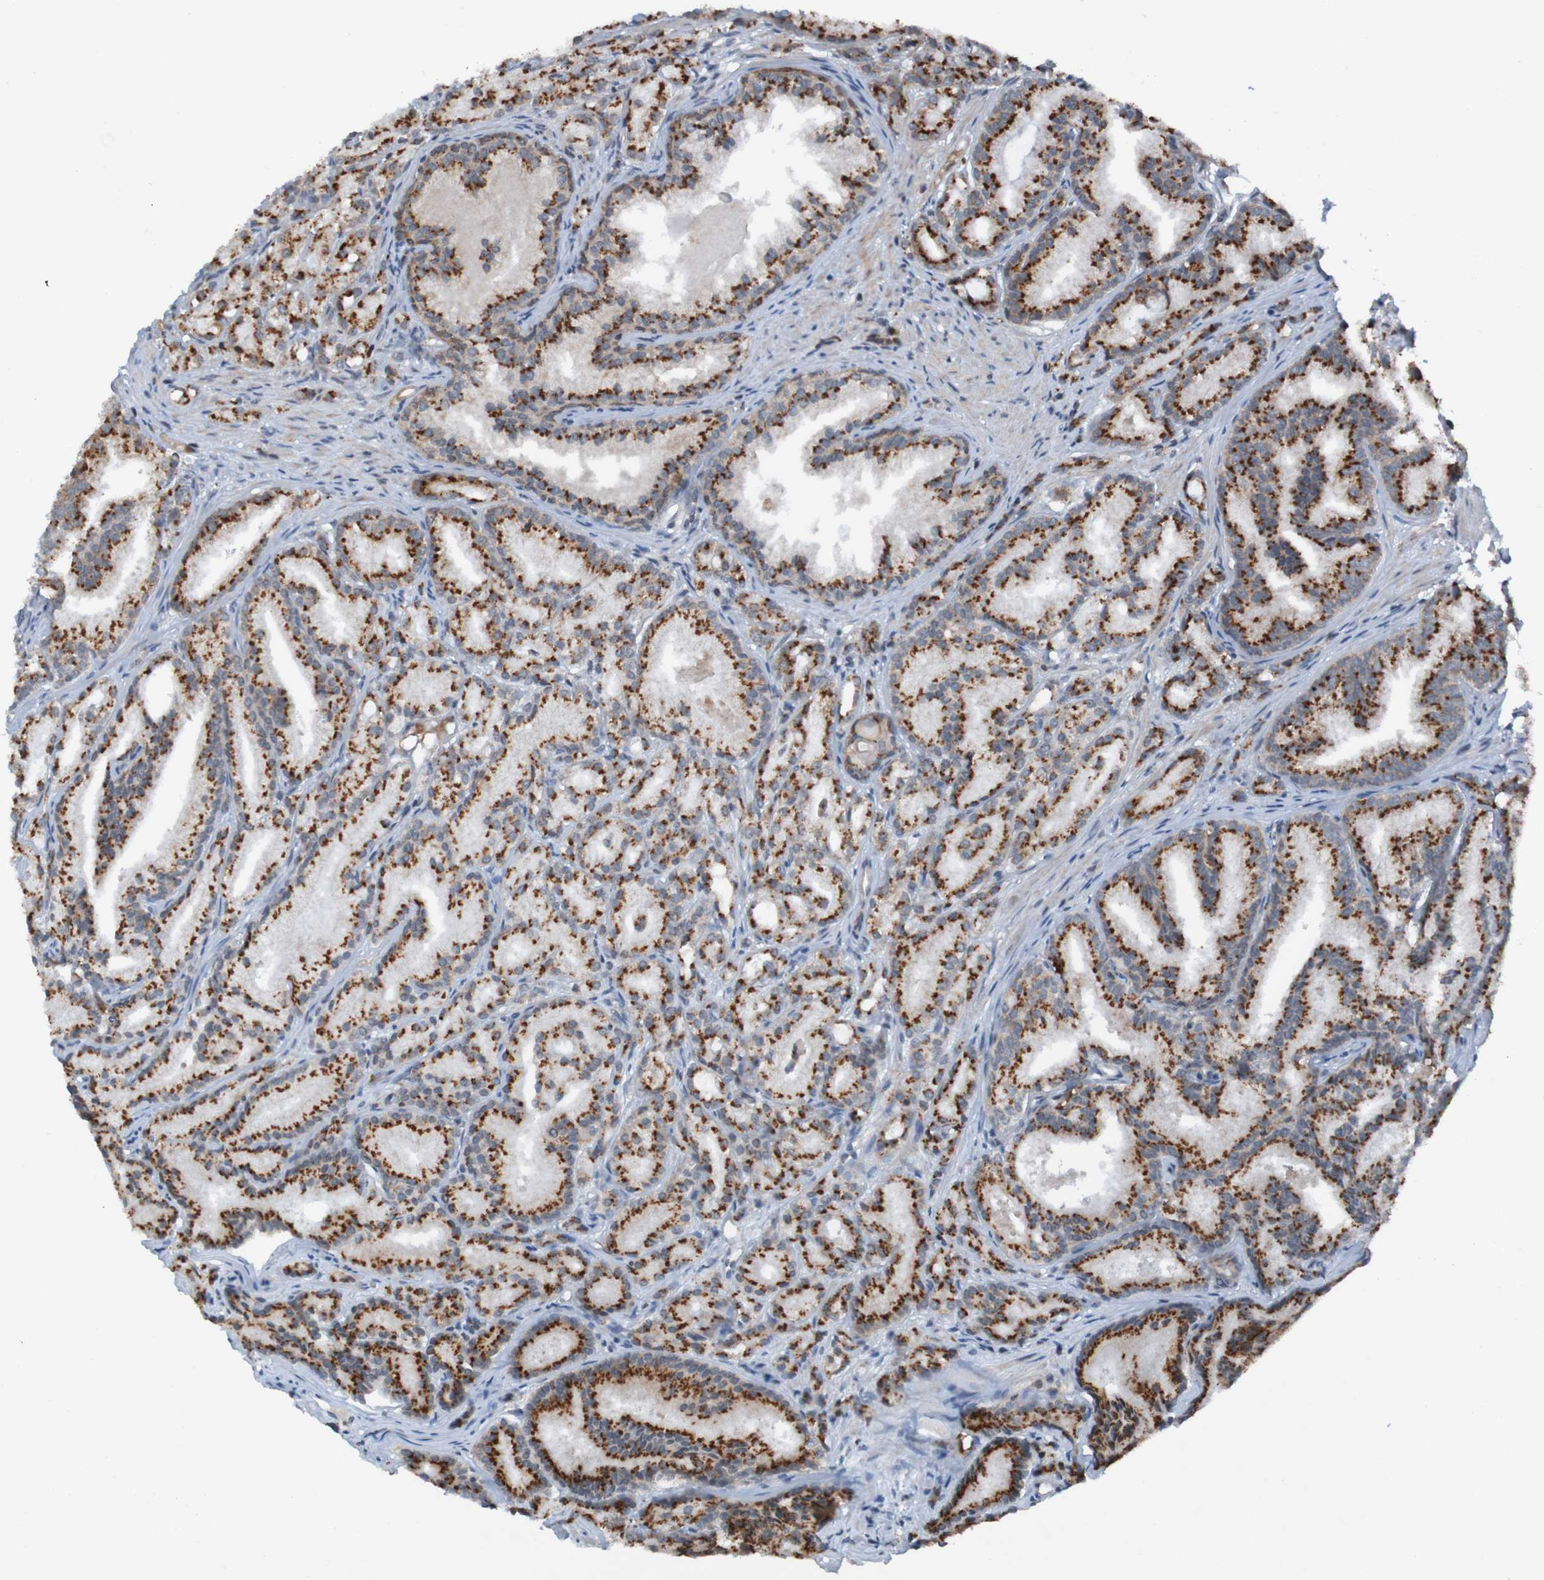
{"staining": {"intensity": "strong", "quantity": ">75%", "location": "cytoplasmic/membranous"}, "tissue": "prostate cancer", "cell_type": "Tumor cells", "image_type": "cancer", "snomed": [{"axis": "morphology", "description": "Adenocarcinoma, Low grade"}, {"axis": "topography", "description": "Prostate"}], "caption": "DAB immunohistochemical staining of prostate cancer reveals strong cytoplasmic/membranous protein expression in about >75% of tumor cells. (IHC, brightfield microscopy, high magnification).", "gene": "UNG", "patient": {"sex": "male", "age": 72}}